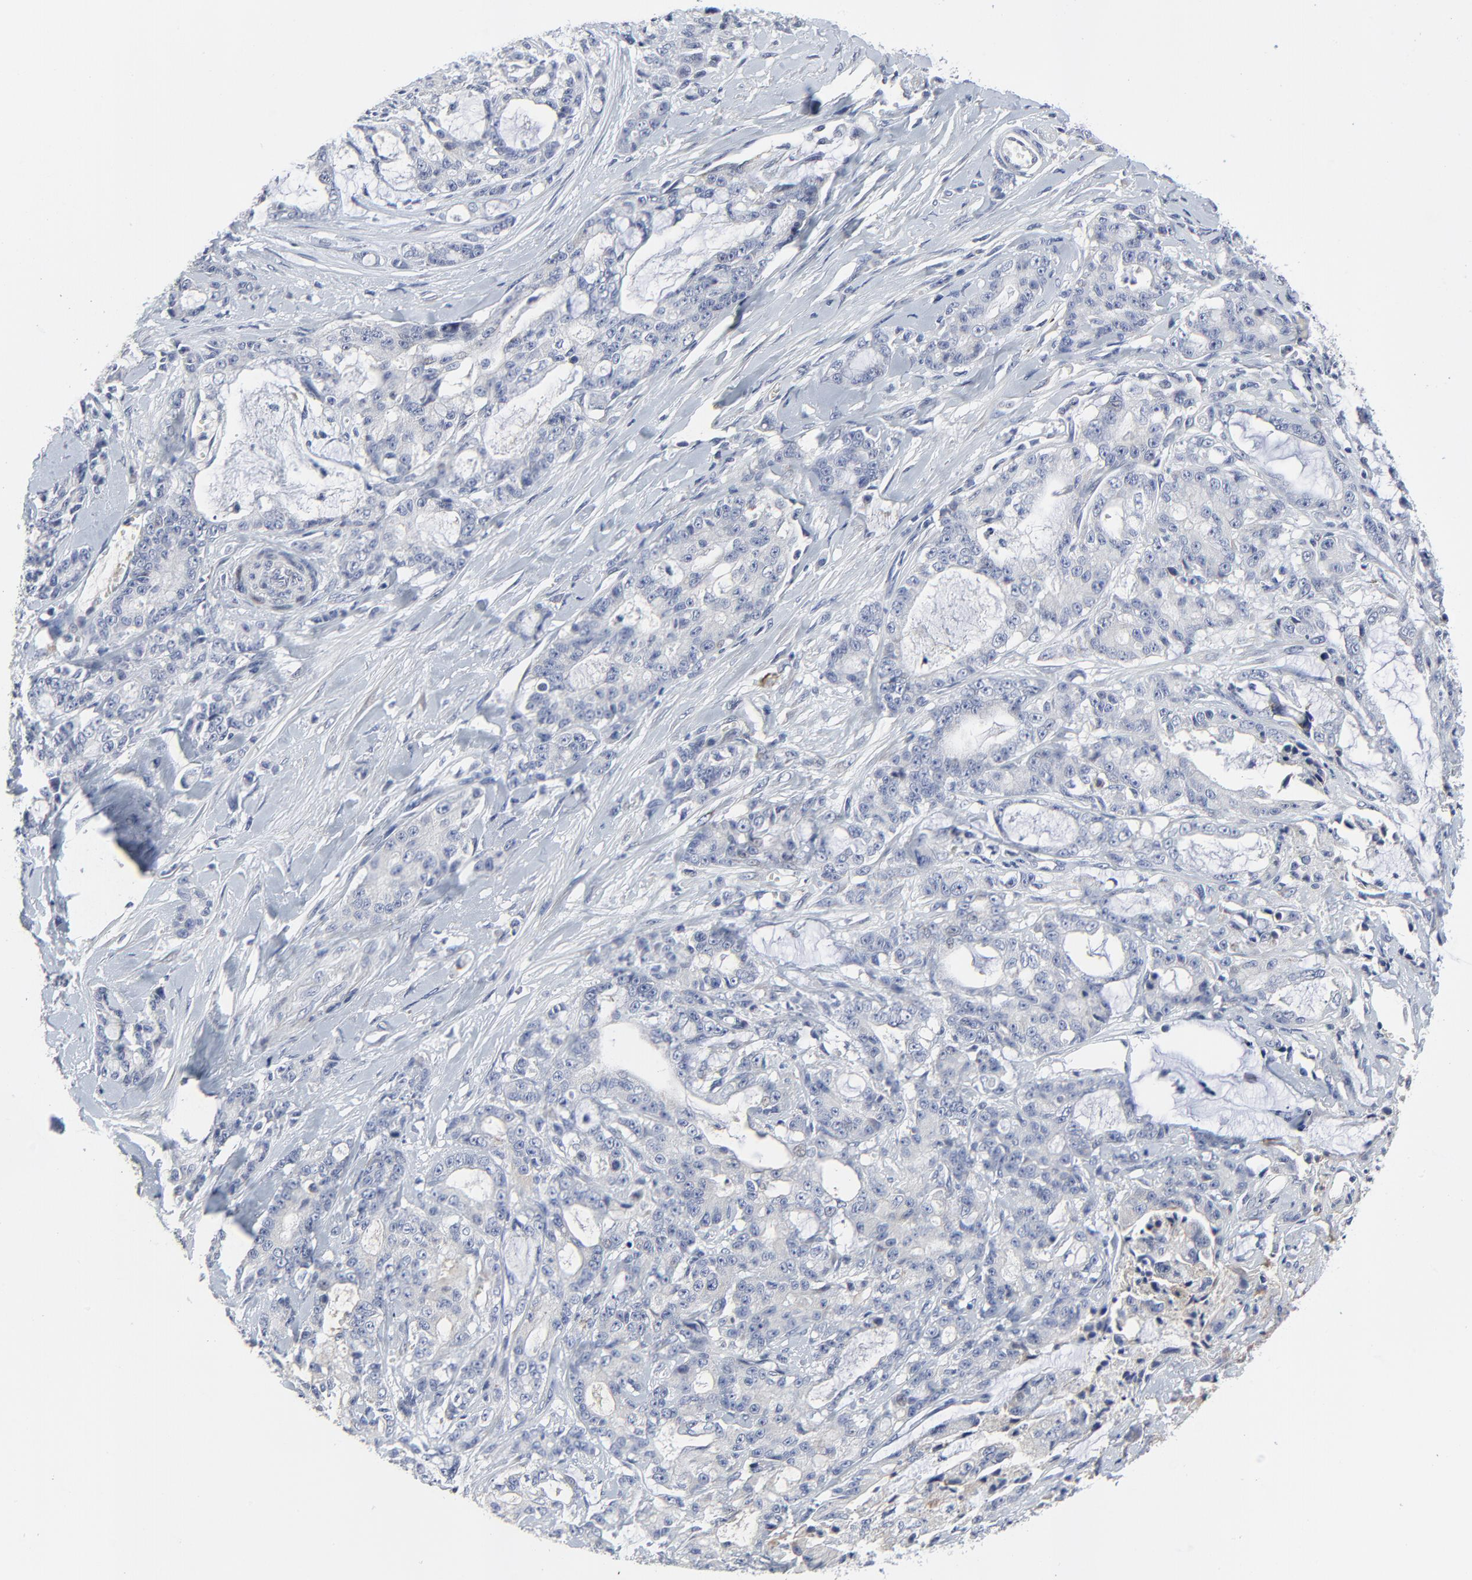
{"staining": {"intensity": "negative", "quantity": "none", "location": "none"}, "tissue": "pancreatic cancer", "cell_type": "Tumor cells", "image_type": "cancer", "snomed": [{"axis": "morphology", "description": "Adenocarcinoma, NOS"}, {"axis": "topography", "description": "Pancreas"}], "caption": "Tumor cells show no significant expression in adenocarcinoma (pancreatic).", "gene": "NLGN3", "patient": {"sex": "female", "age": 73}}